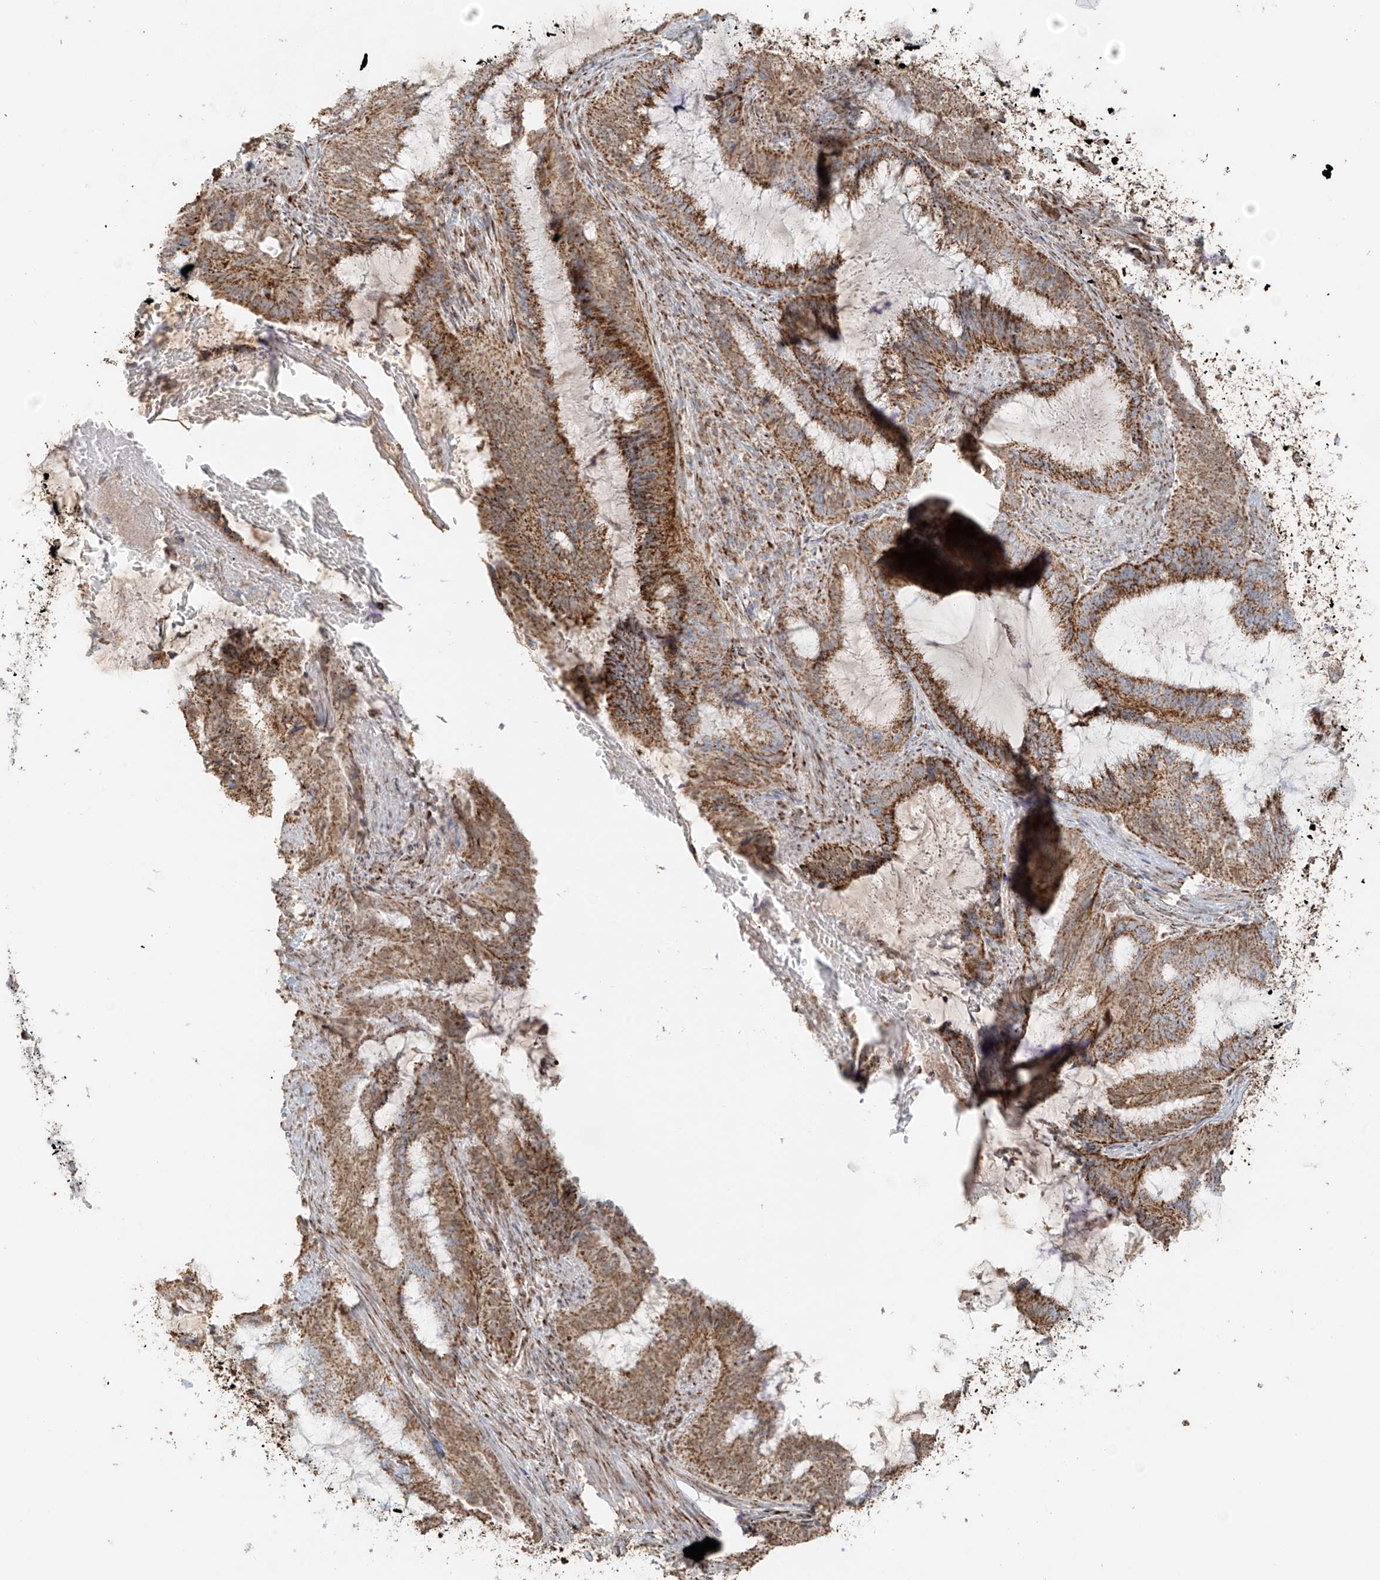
{"staining": {"intensity": "moderate", "quantity": ">75%", "location": "cytoplasmic/membranous"}, "tissue": "endometrial cancer", "cell_type": "Tumor cells", "image_type": "cancer", "snomed": [{"axis": "morphology", "description": "Adenocarcinoma, NOS"}, {"axis": "topography", "description": "Endometrium"}], "caption": "The photomicrograph shows staining of endometrial adenocarcinoma, revealing moderate cytoplasmic/membranous protein positivity (brown color) within tumor cells. (IHC, brightfield microscopy, high magnification).", "gene": "MIPEP", "patient": {"sex": "female", "age": 51}}